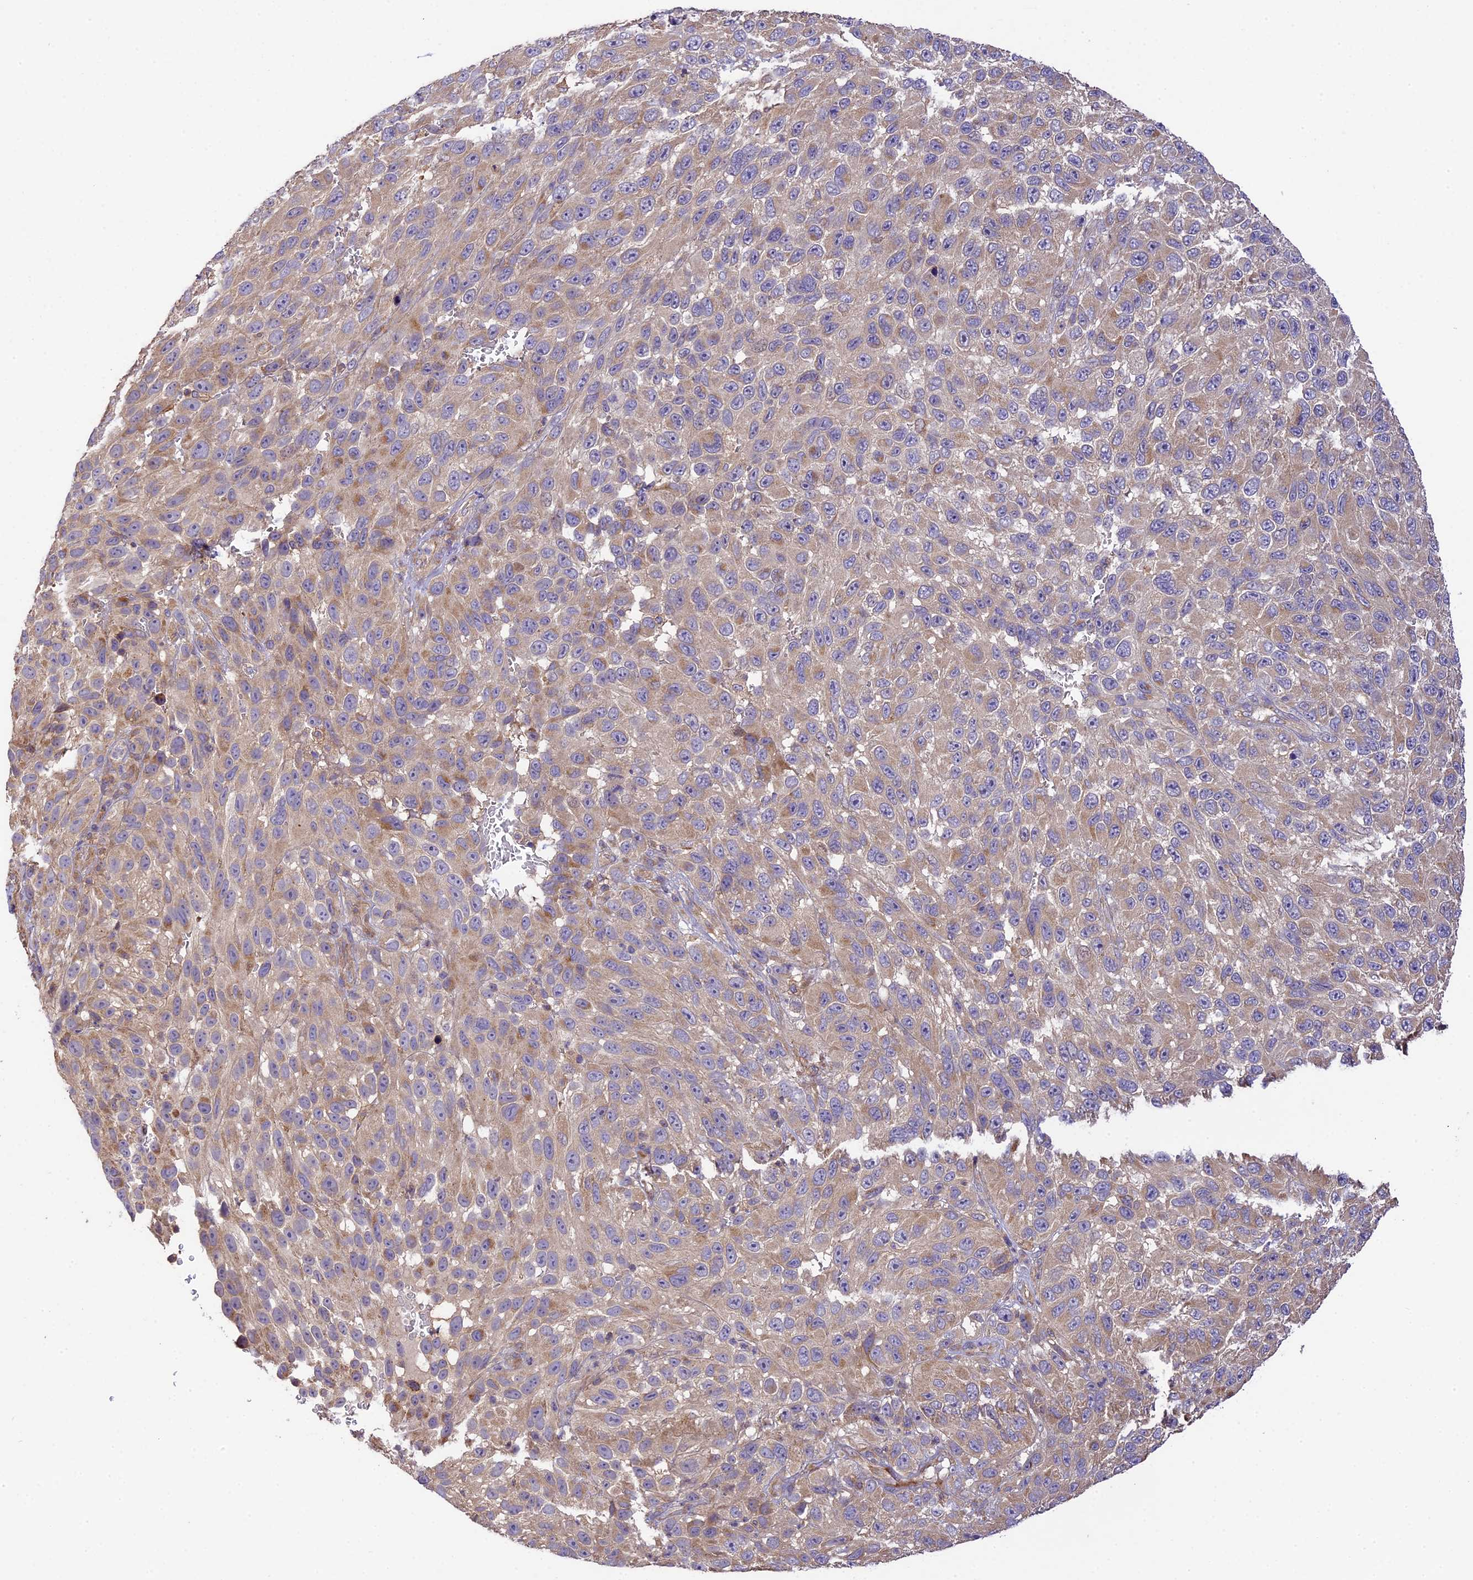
{"staining": {"intensity": "weak", "quantity": "25%-75%", "location": "cytoplasmic/membranous"}, "tissue": "melanoma", "cell_type": "Tumor cells", "image_type": "cancer", "snomed": [{"axis": "morphology", "description": "Malignant melanoma, NOS"}, {"axis": "topography", "description": "Skin"}], "caption": "IHC staining of melanoma, which exhibits low levels of weak cytoplasmic/membranous staining in about 25%-75% of tumor cells indicating weak cytoplasmic/membranous protein staining. The staining was performed using DAB (brown) for protein detection and nuclei were counterstained in hematoxylin (blue).", "gene": "WDR88", "patient": {"sex": "female", "age": 96}}